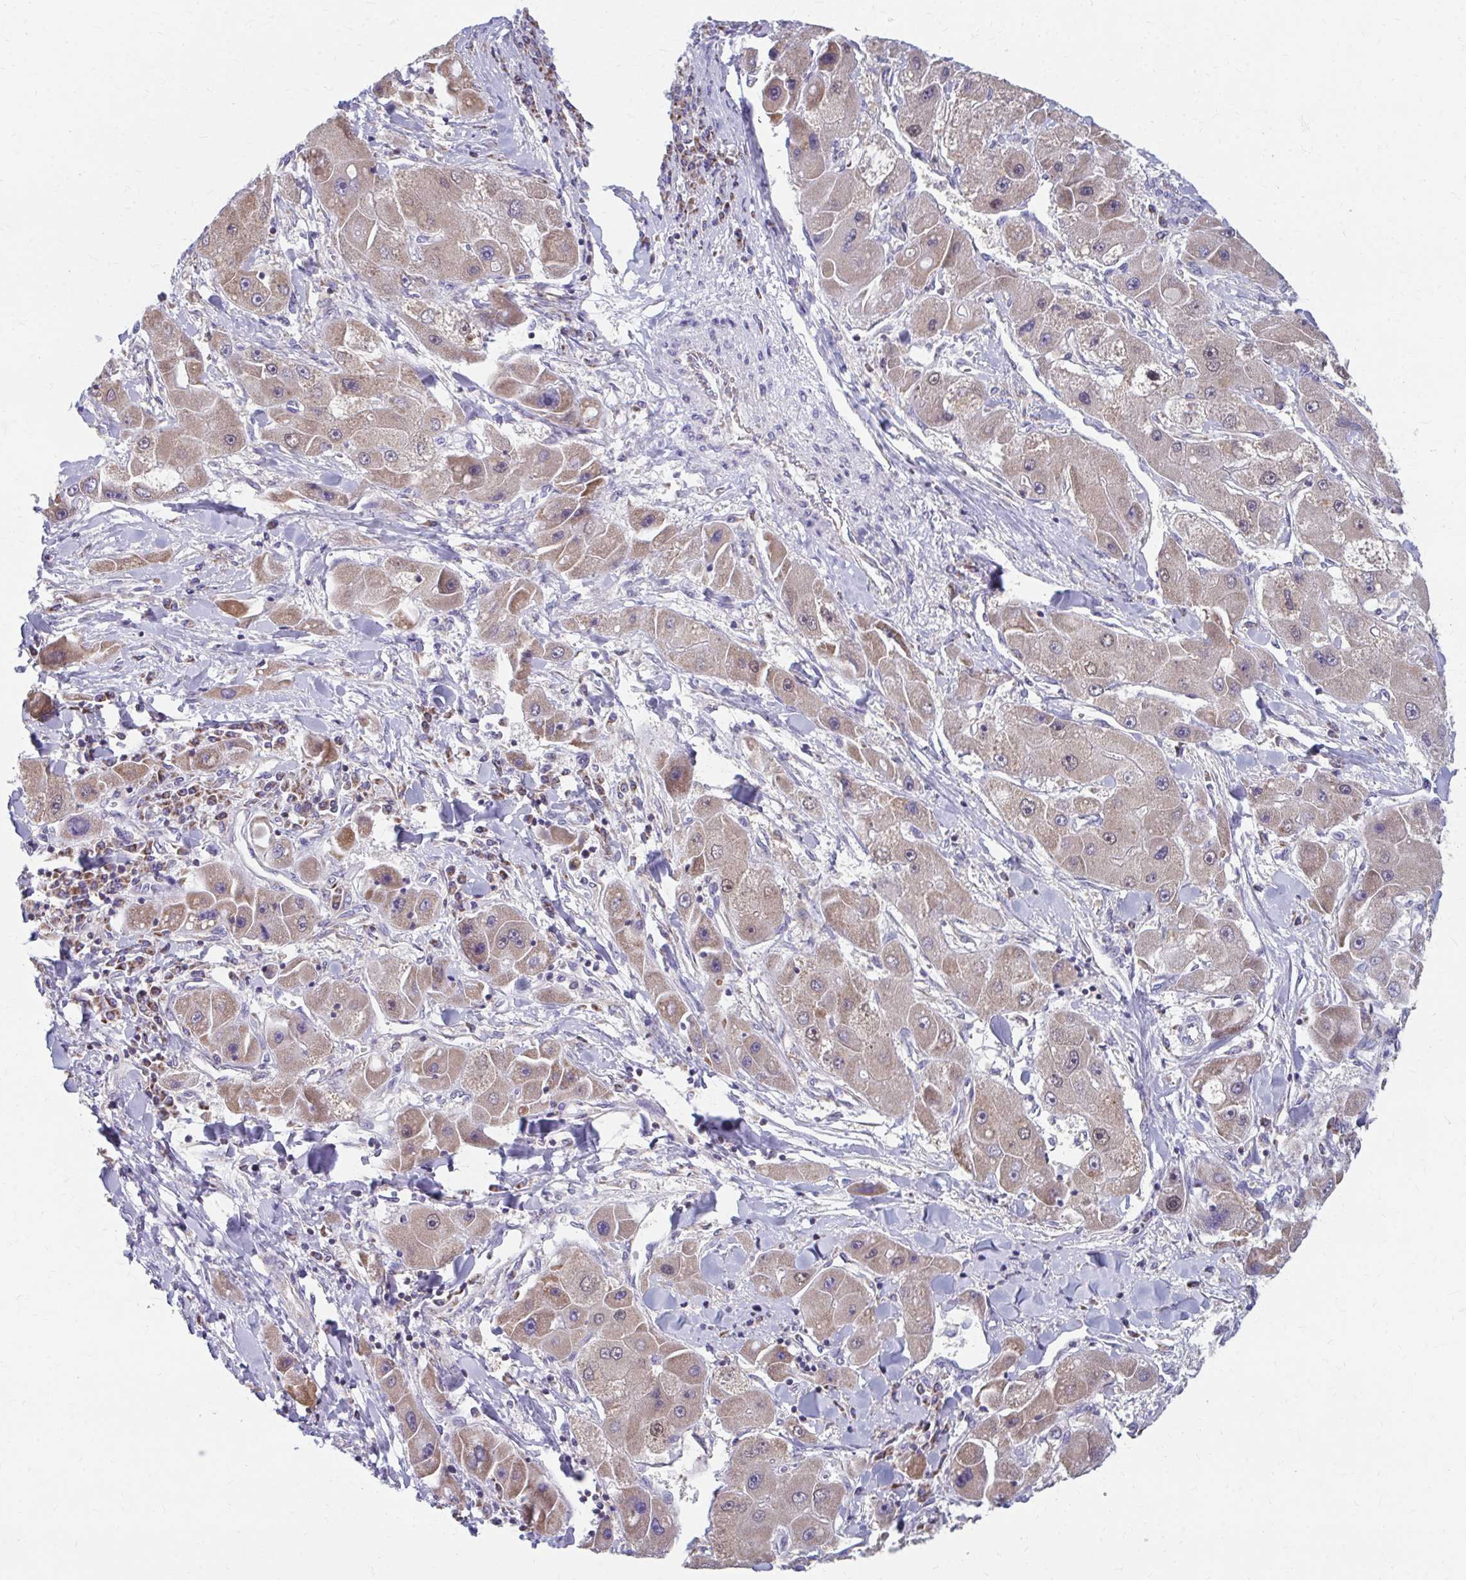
{"staining": {"intensity": "weak", "quantity": ">75%", "location": "cytoplasmic/membranous"}, "tissue": "liver cancer", "cell_type": "Tumor cells", "image_type": "cancer", "snomed": [{"axis": "morphology", "description": "Carcinoma, Hepatocellular, NOS"}, {"axis": "topography", "description": "Liver"}], "caption": "This is an image of IHC staining of liver cancer (hepatocellular carcinoma), which shows weak staining in the cytoplasmic/membranous of tumor cells.", "gene": "RCC1L", "patient": {"sex": "male", "age": 24}}